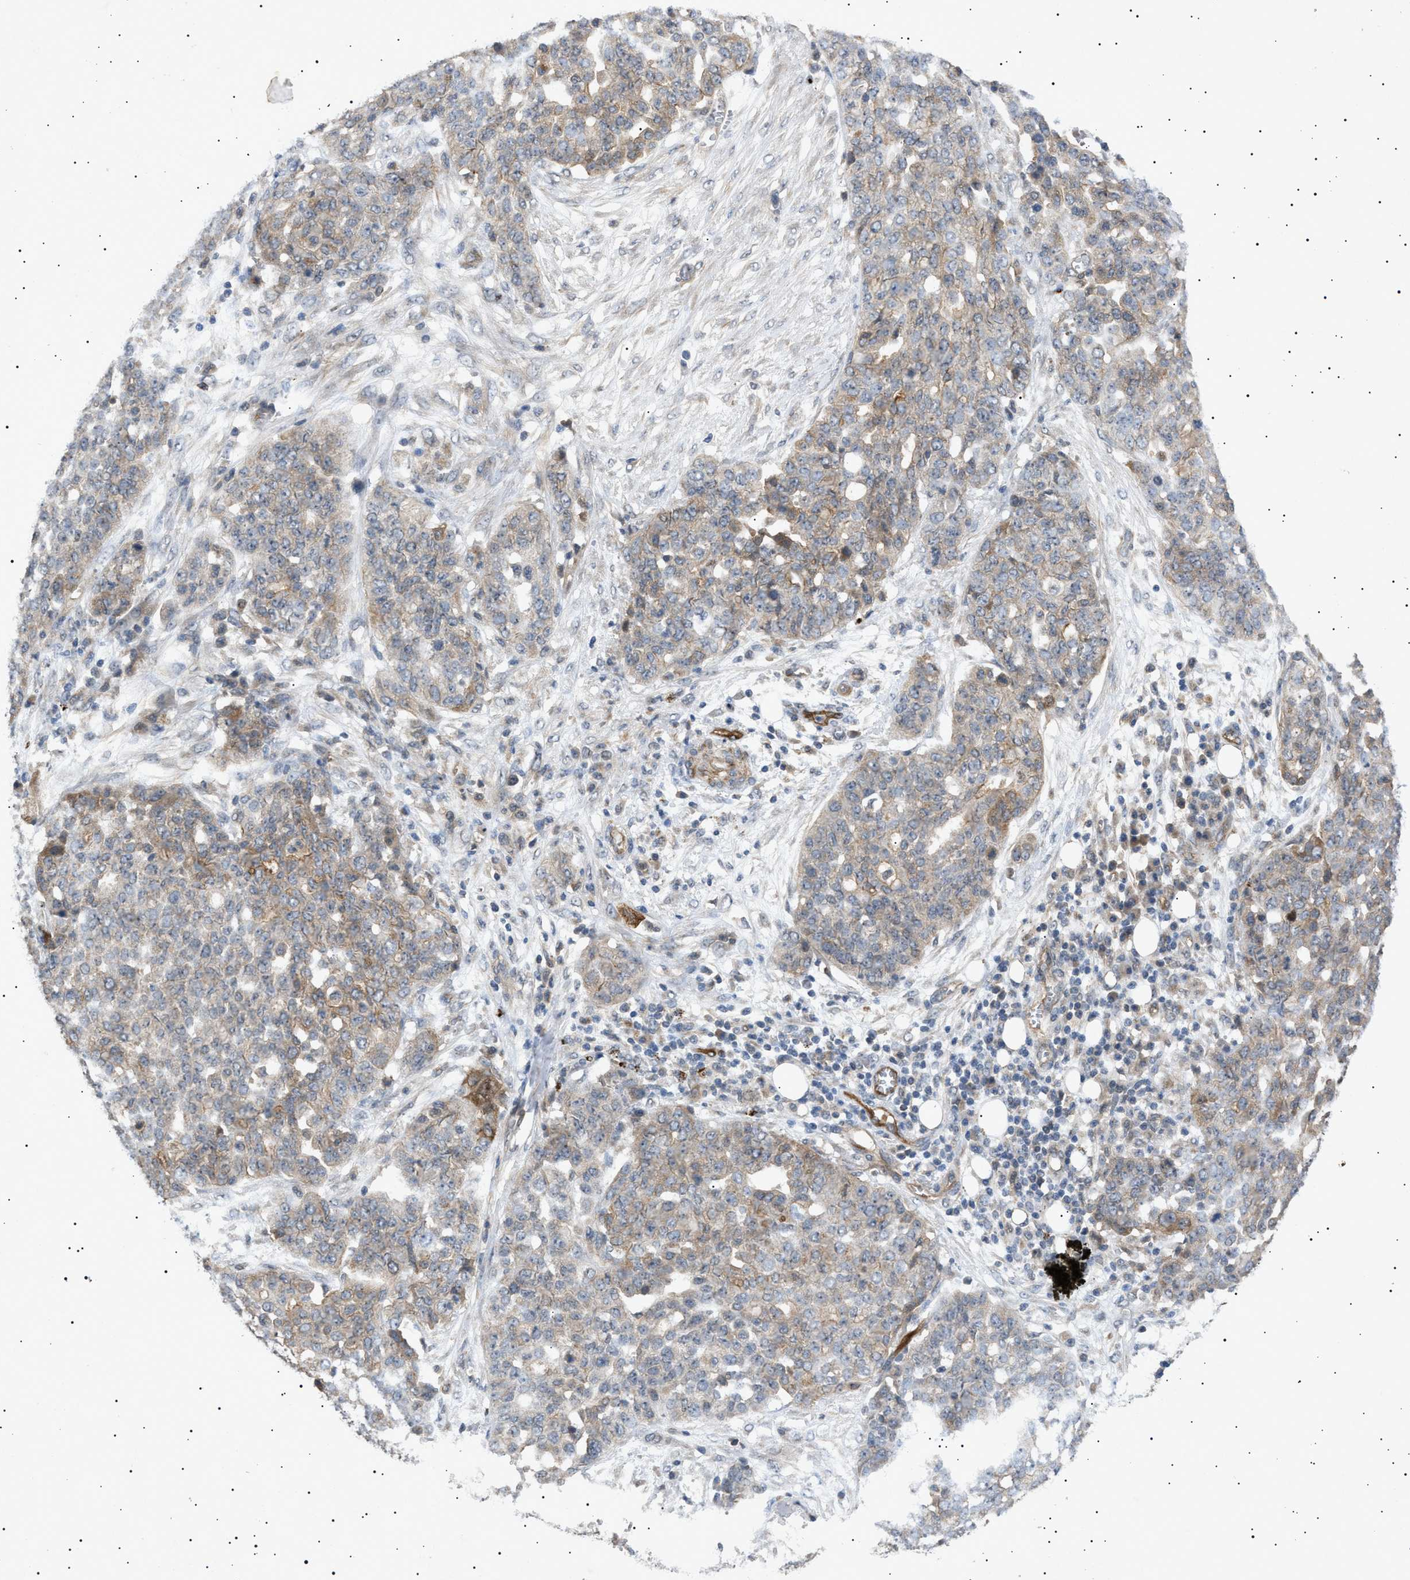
{"staining": {"intensity": "moderate", "quantity": "<25%", "location": "cytoplasmic/membranous"}, "tissue": "ovarian cancer", "cell_type": "Tumor cells", "image_type": "cancer", "snomed": [{"axis": "morphology", "description": "Cystadenocarcinoma, serous, NOS"}, {"axis": "topography", "description": "Soft tissue"}, {"axis": "topography", "description": "Ovary"}], "caption": "Protein expression analysis of ovarian cancer exhibits moderate cytoplasmic/membranous positivity in approximately <25% of tumor cells. The protein is stained brown, and the nuclei are stained in blue (DAB IHC with brightfield microscopy, high magnification).", "gene": "SIRT5", "patient": {"sex": "female", "age": 57}}